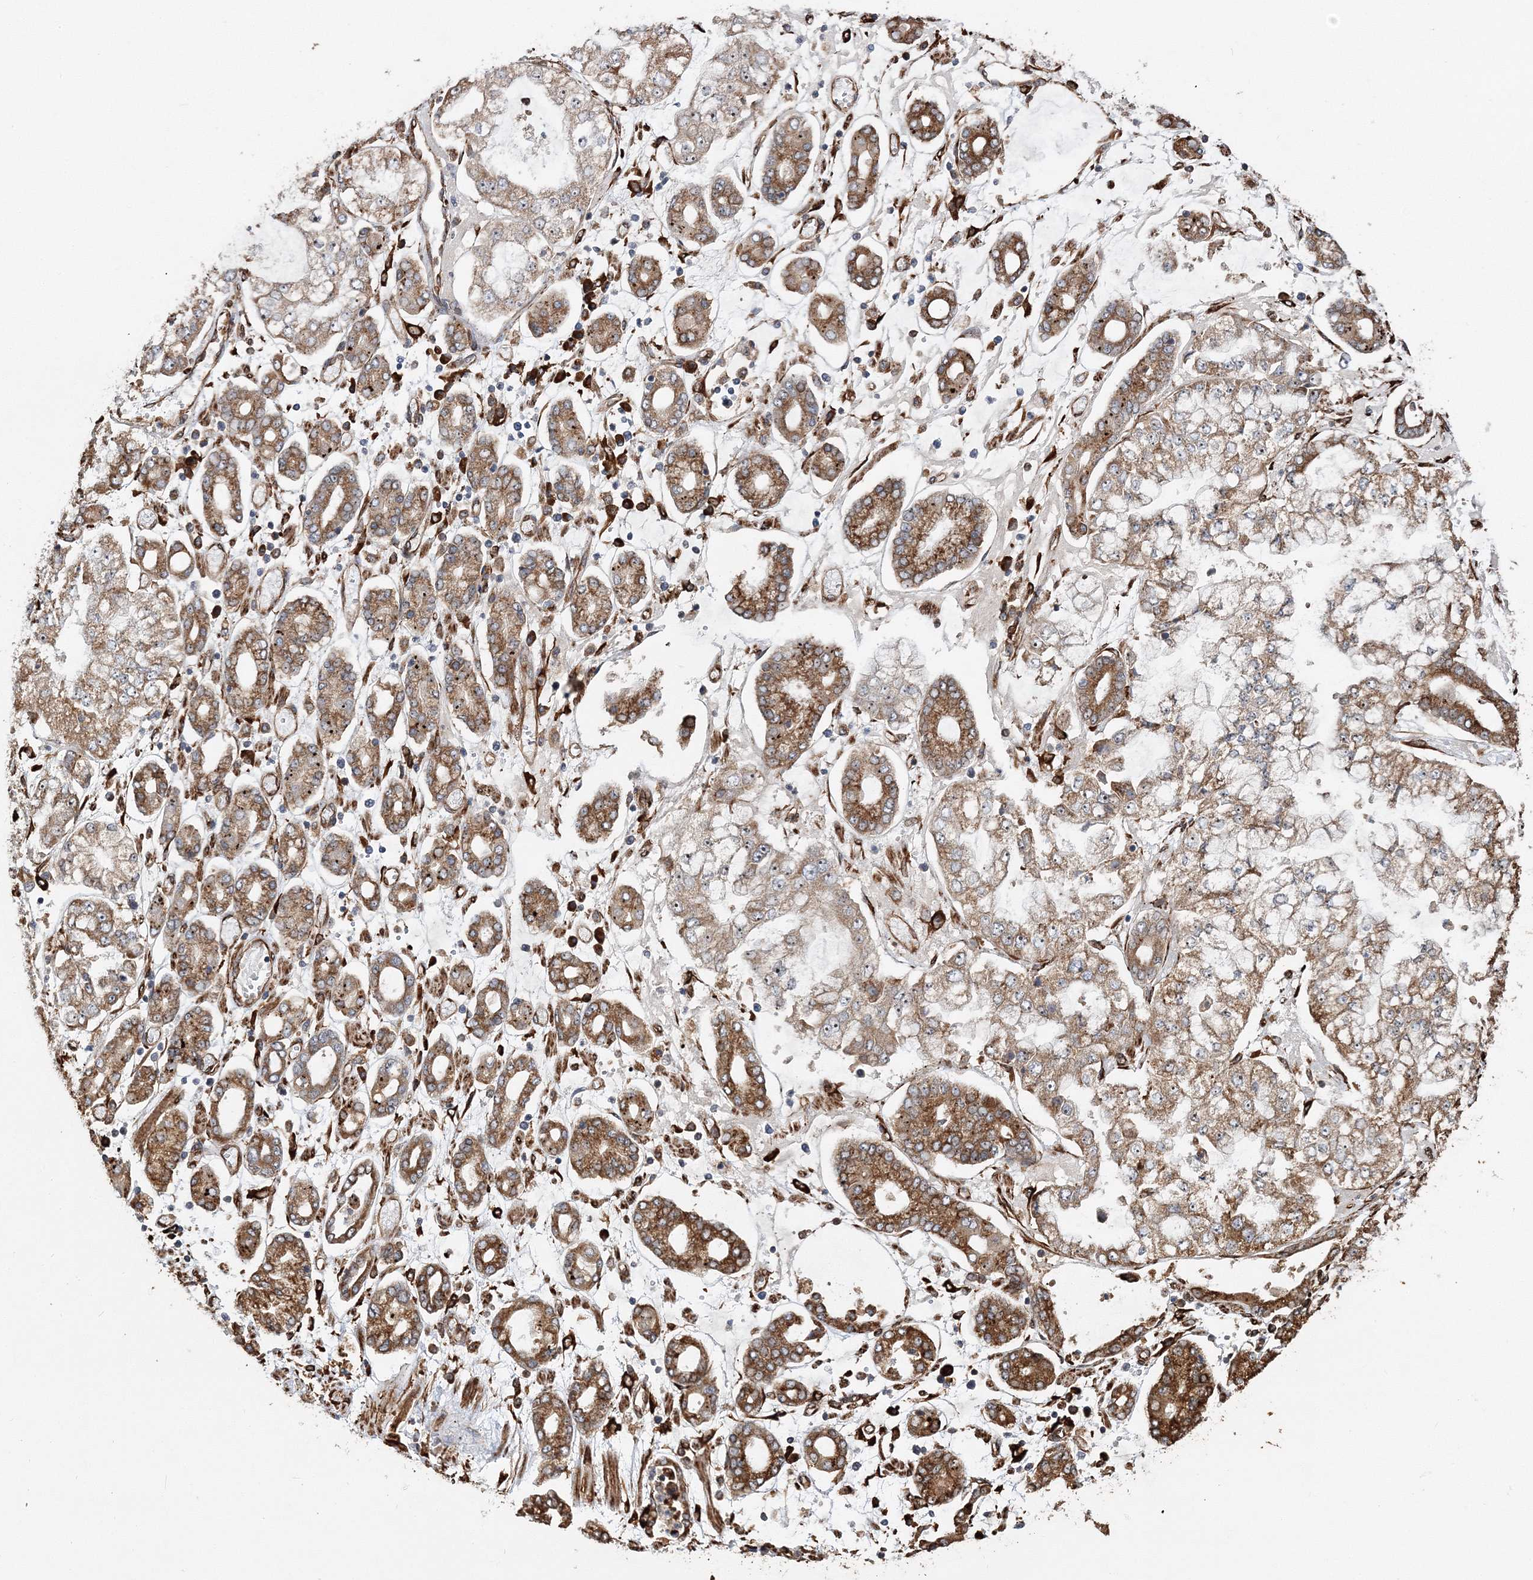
{"staining": {"intensity": "moderate", "quantity": "25%-75%", "location": "cytoplasmic/membranous"}, "tissue": "stomach cancer", "cell_type": "Tumor cells", "image_type": "cancer", "snomed": [{"axis": "morphology", "description": "Adenocarcinoma, NOS"}, {"axis": "topography", "description": "Stomach"}], "caption": "Approximately 25%-75% of tumor cells in human stomach cancer (adenocarcinoma) exhibit moderate cytoplasmic/membranous protein positivity as visualized by brown immunohistochemical staining.", "gene": "SCRN3", "patient": {"sex": "male", "age": 76}}